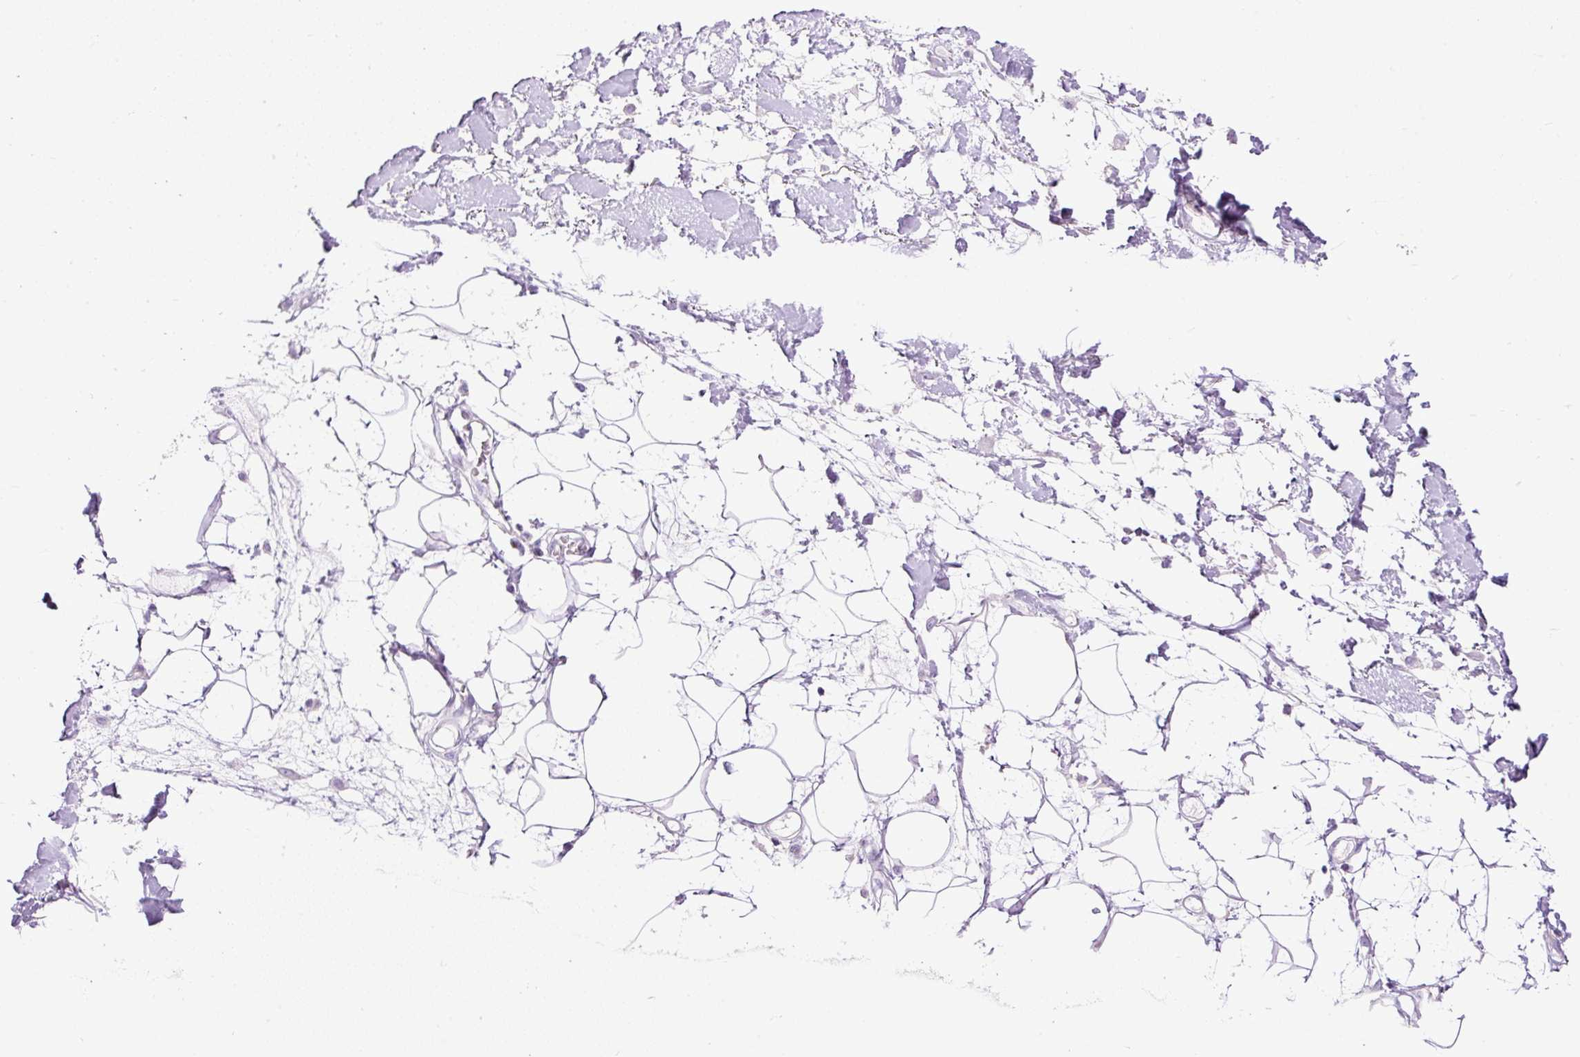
{"staining": {"intensity": "negative", "quantity": "none", "location": "none"}, "tissue": "adipose tissue", "cell_type": "Adipocytes", "image_type": "normal", "snomed": [{"axis": "morphology", "description": "Normal tissue, NOS"}, {"axis": "topography", "description": "Vulva"}, {"axis": "topography", "description": "Peripheral nerve tissue"}], "caption": "Immunohistochemistry photomicrograph of normal human adipose tissue stained for a protein (brown), which demonstrates no staining in adipocytes.", "gene": "FMC1", "patient": {"sex": "female", "age": 68}}